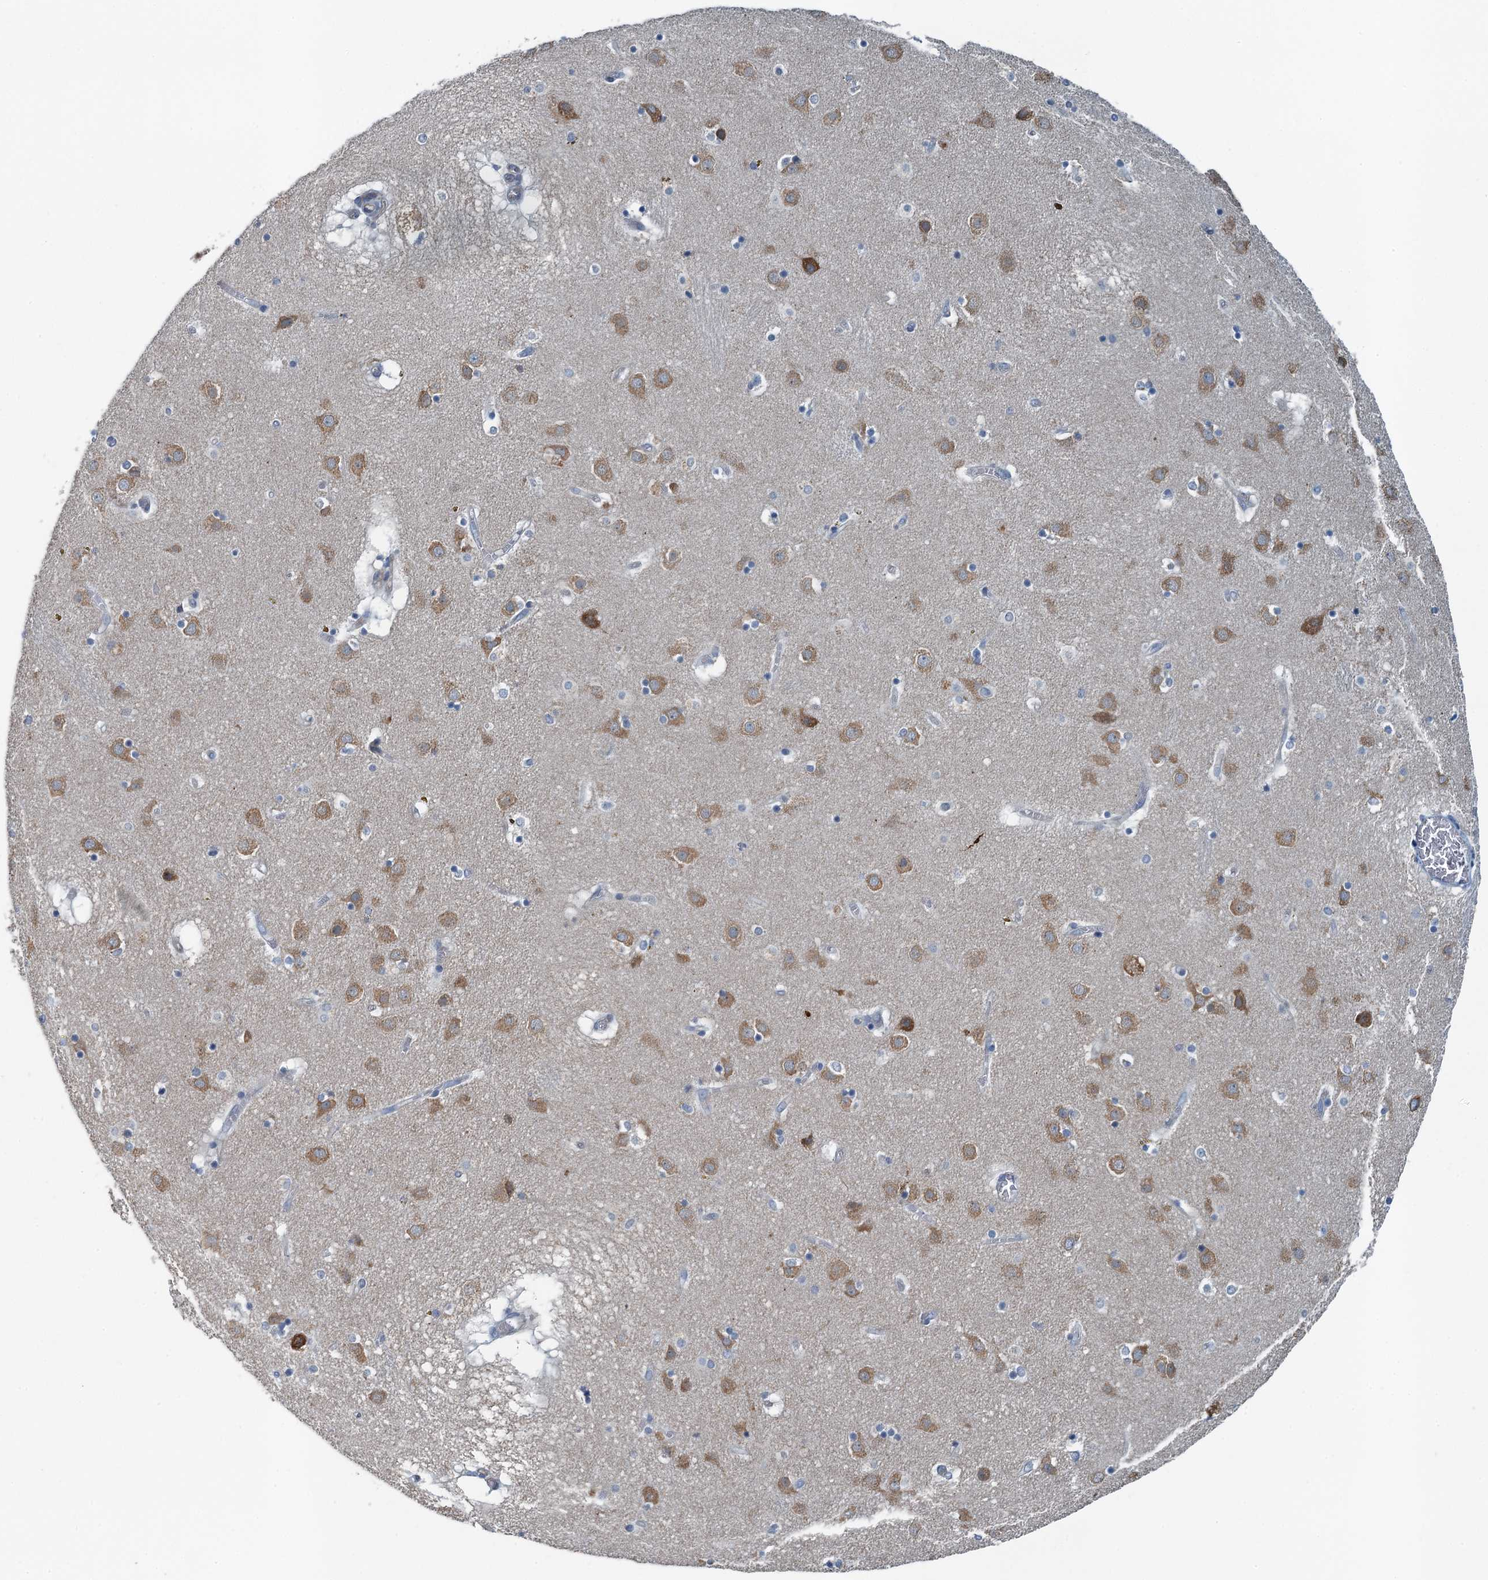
{"staining": {"intensity": "negative", "quantity": "none", "location": "none"}, "tissue": "caudate", "cell_type": "Glial cells", "image_type": "normal", "snomed": [{"axis": "morphology", "description": "Normal tissue, NOS"}, {"axis": "topography", "description": "Lateral ventricle wall"}], "caption": "IHC histopathology image of unremarkable caudate: human caudate stained with DAB (3,3'-diaminobenzidine) shows no significant protein positivity in glial cells. Nuclei are stained in blue.", "gene": "GFOD2", "patient": {"sex": "male", "age": 70}}